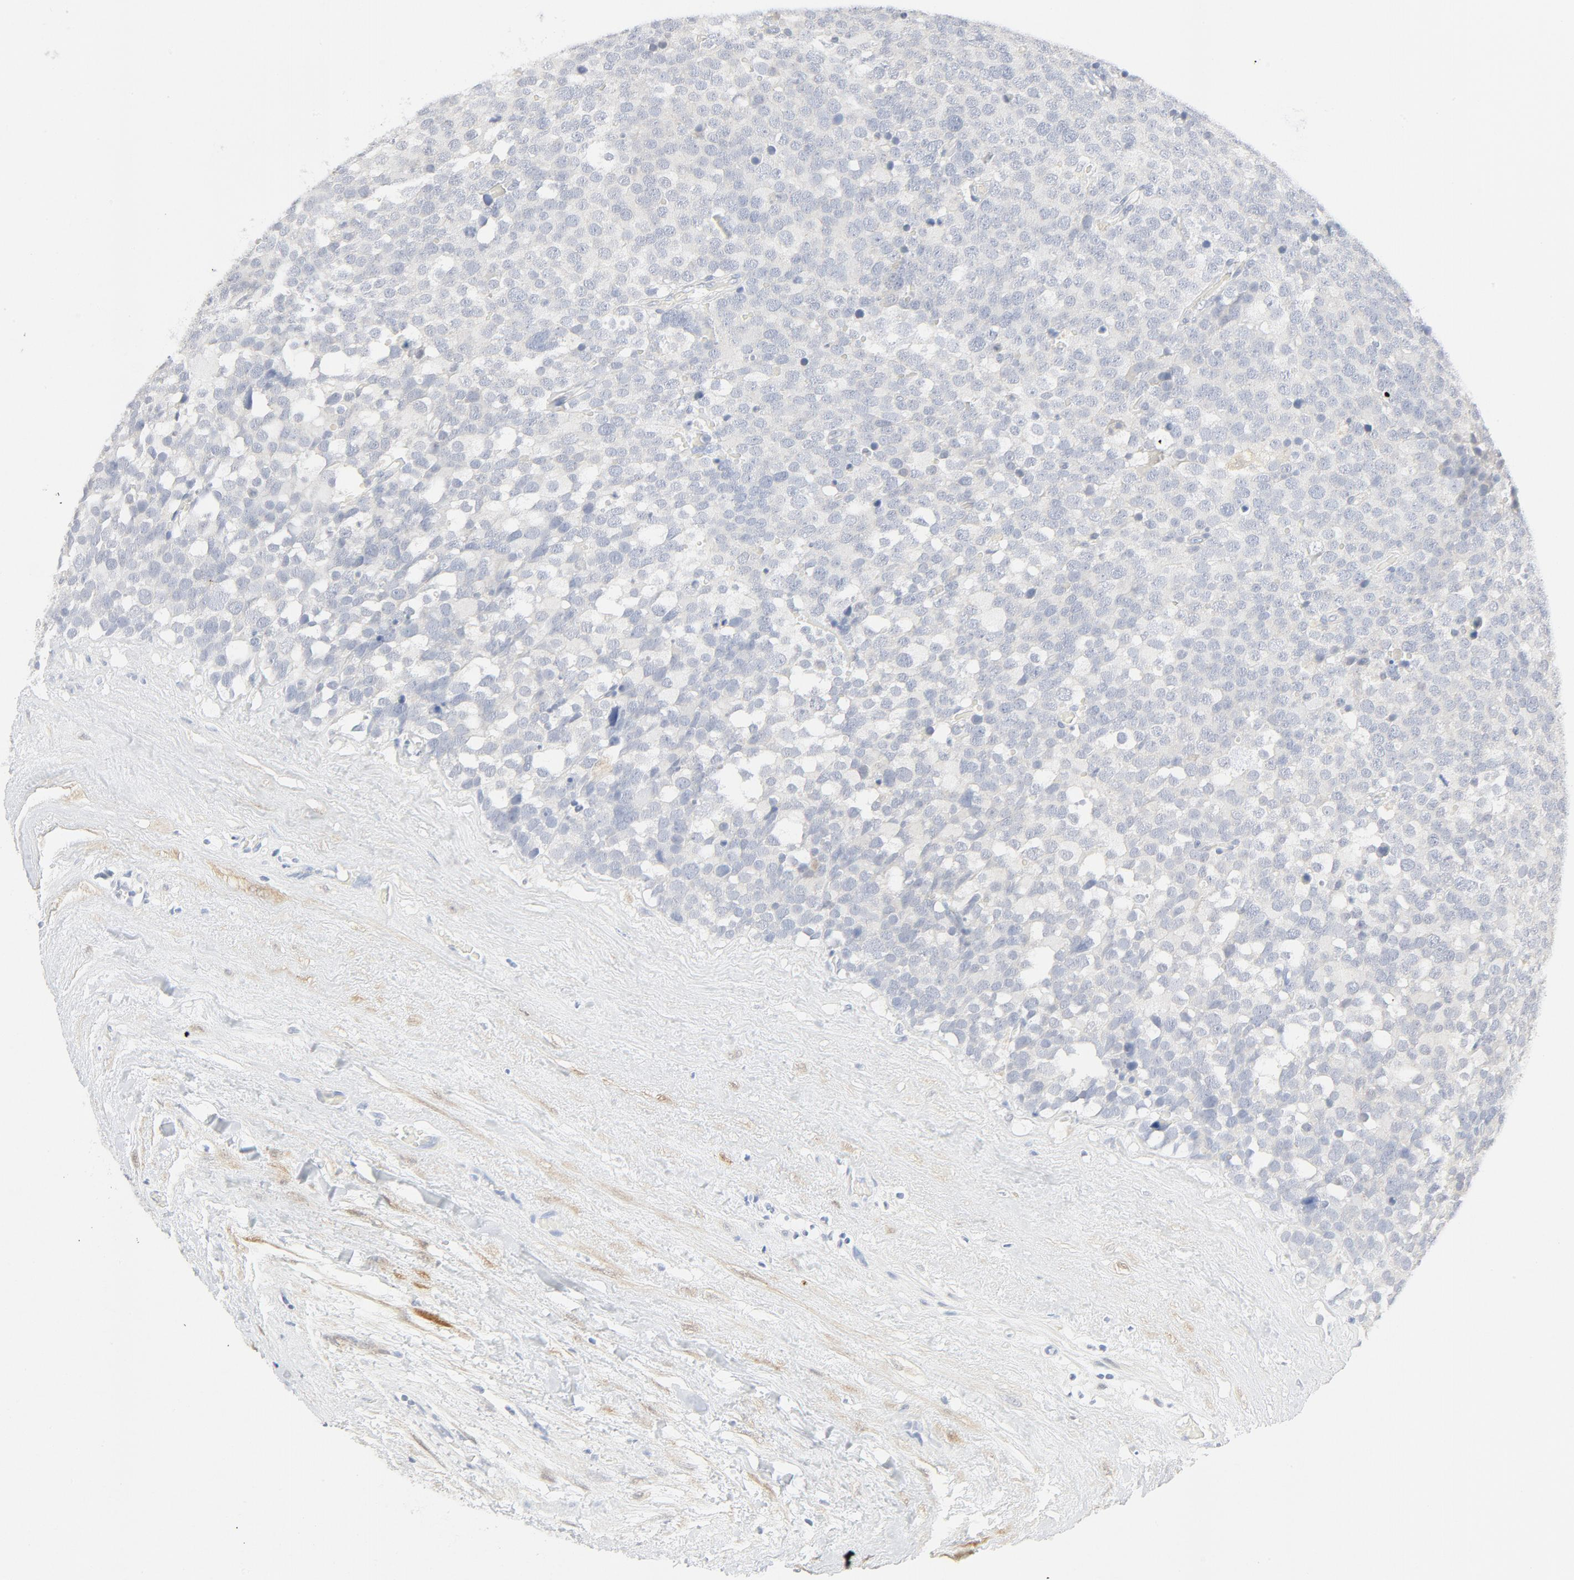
{"staining": {"intensity": "negative", "quantity": "none", "location": "none"}, "tissue": "testis cancer", "cell_type": "Tumor cells", "image_type": "cancer", "snomed": [{"axis": "morphology", "description": "Seminoma, NOS"}, {"axis": "topography", "description": "Testis"}], "caption": "A high-resolution image shows IHC staining of testis cancer (seminoma), which displays no significant expression in tumor cells.", "gene": "PGM1", "patient": {"sex": "male", "age": 71}}